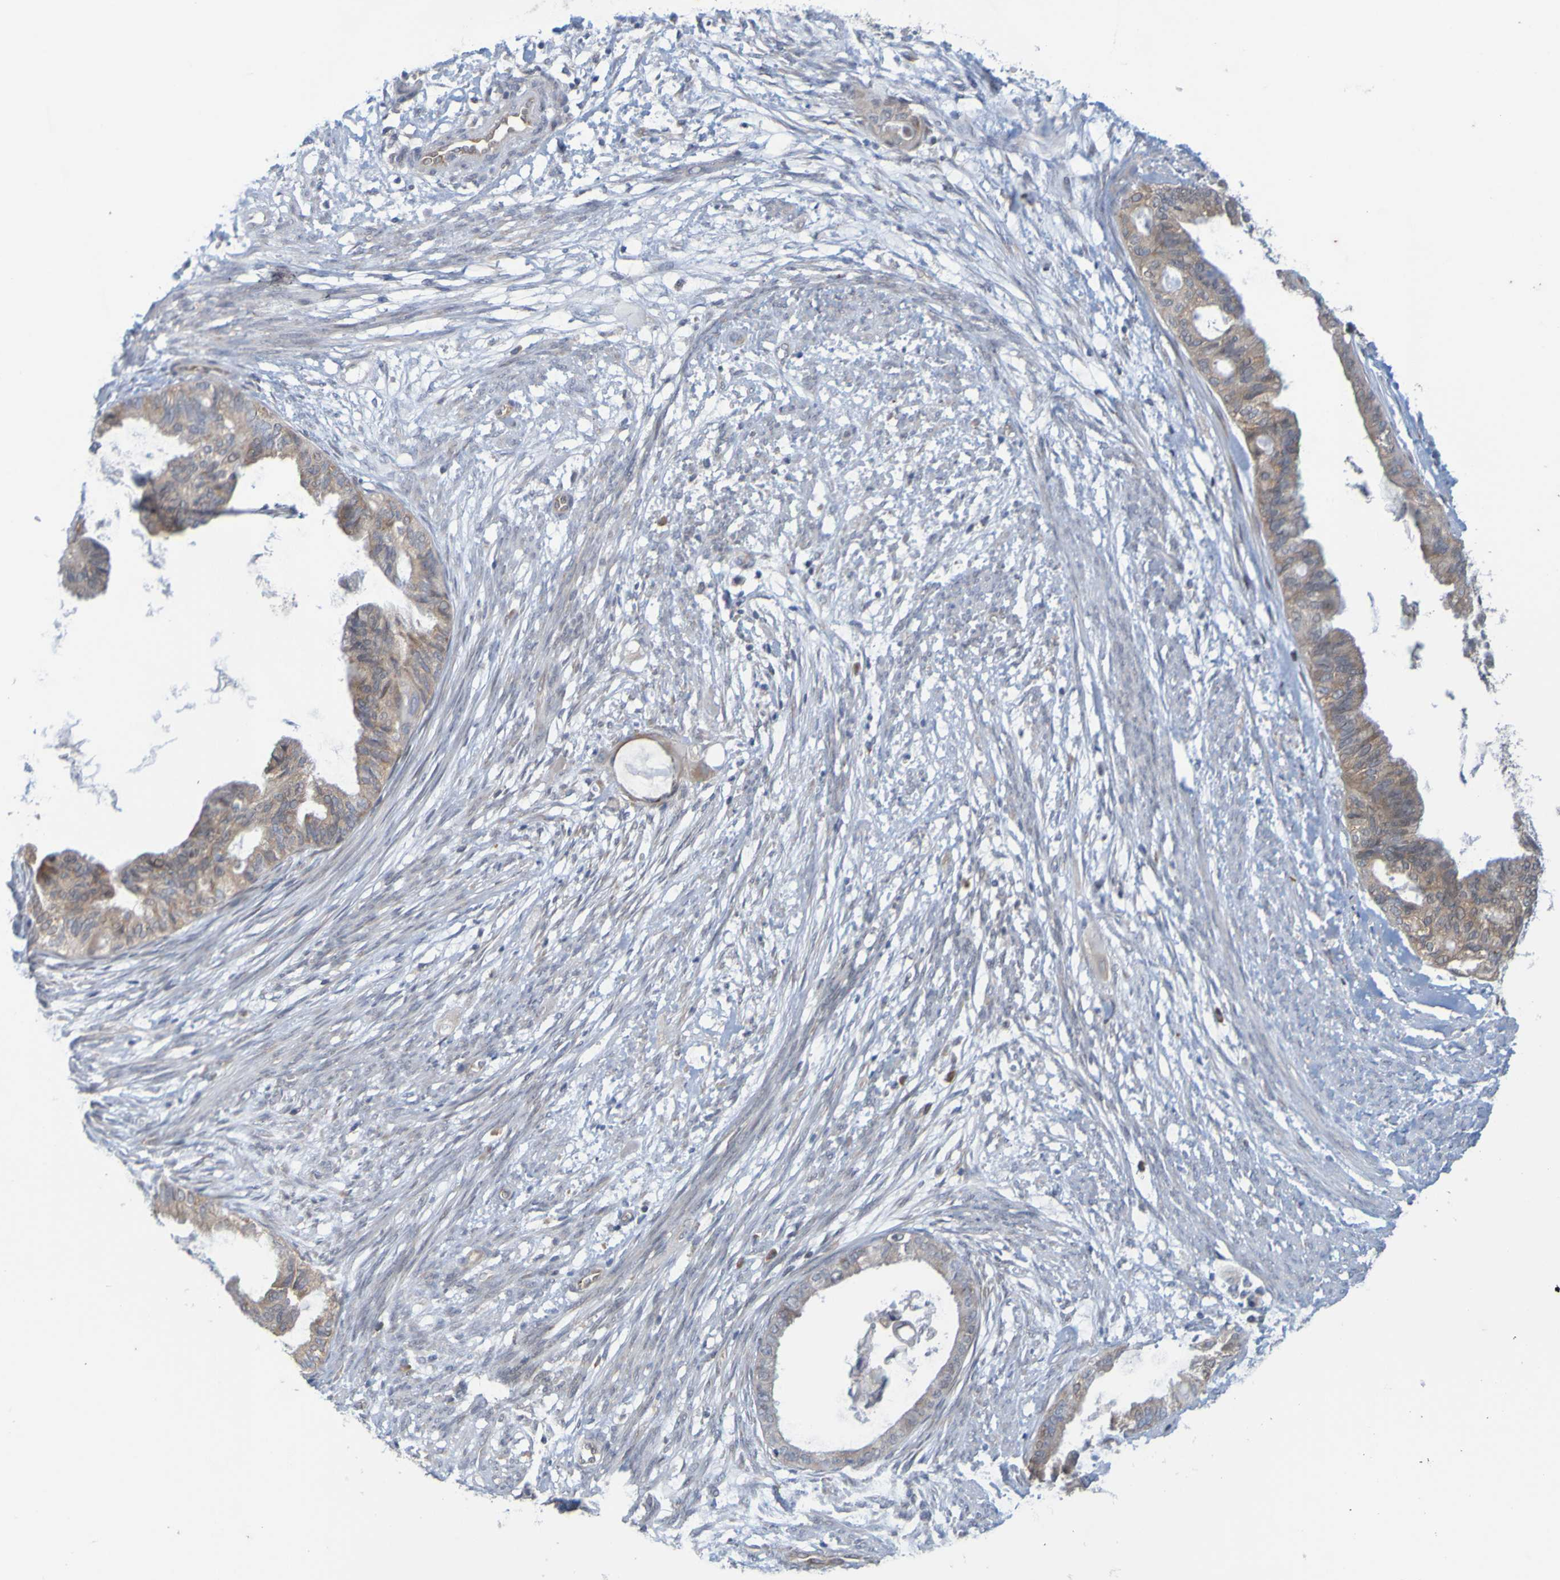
{"staining": {"intensity": "moderate", "quantity": "25%-75%", "location": "cytoplasmic/membranous"}, "tissue": "cervical cancer", "cell_type": "Tumor cells", "image_type": "cancer", "snomed": [{"axis": "morphology", "description": "Normal tissue, NOS"}, {"axis": "morphology", "description": "Adenocarcinoma, NOS"}, {"axis": "topography", "description": "Cervix"}, {"axis": "topography", "description": "Endometrium"}], "caption": "Cervical cancer (adenocarcinoma) was stained to show a protein in brown. There is medium levels of moderate cytoplasmic/membranous staining in about 25%-75% of tumor cells. (Stains: DAB in brown, nuclei in blue, Microscopy: brightfield microscopy at high magnification).", "gene": "MOGS", "patient": {"sex": "female", "age": 86}}